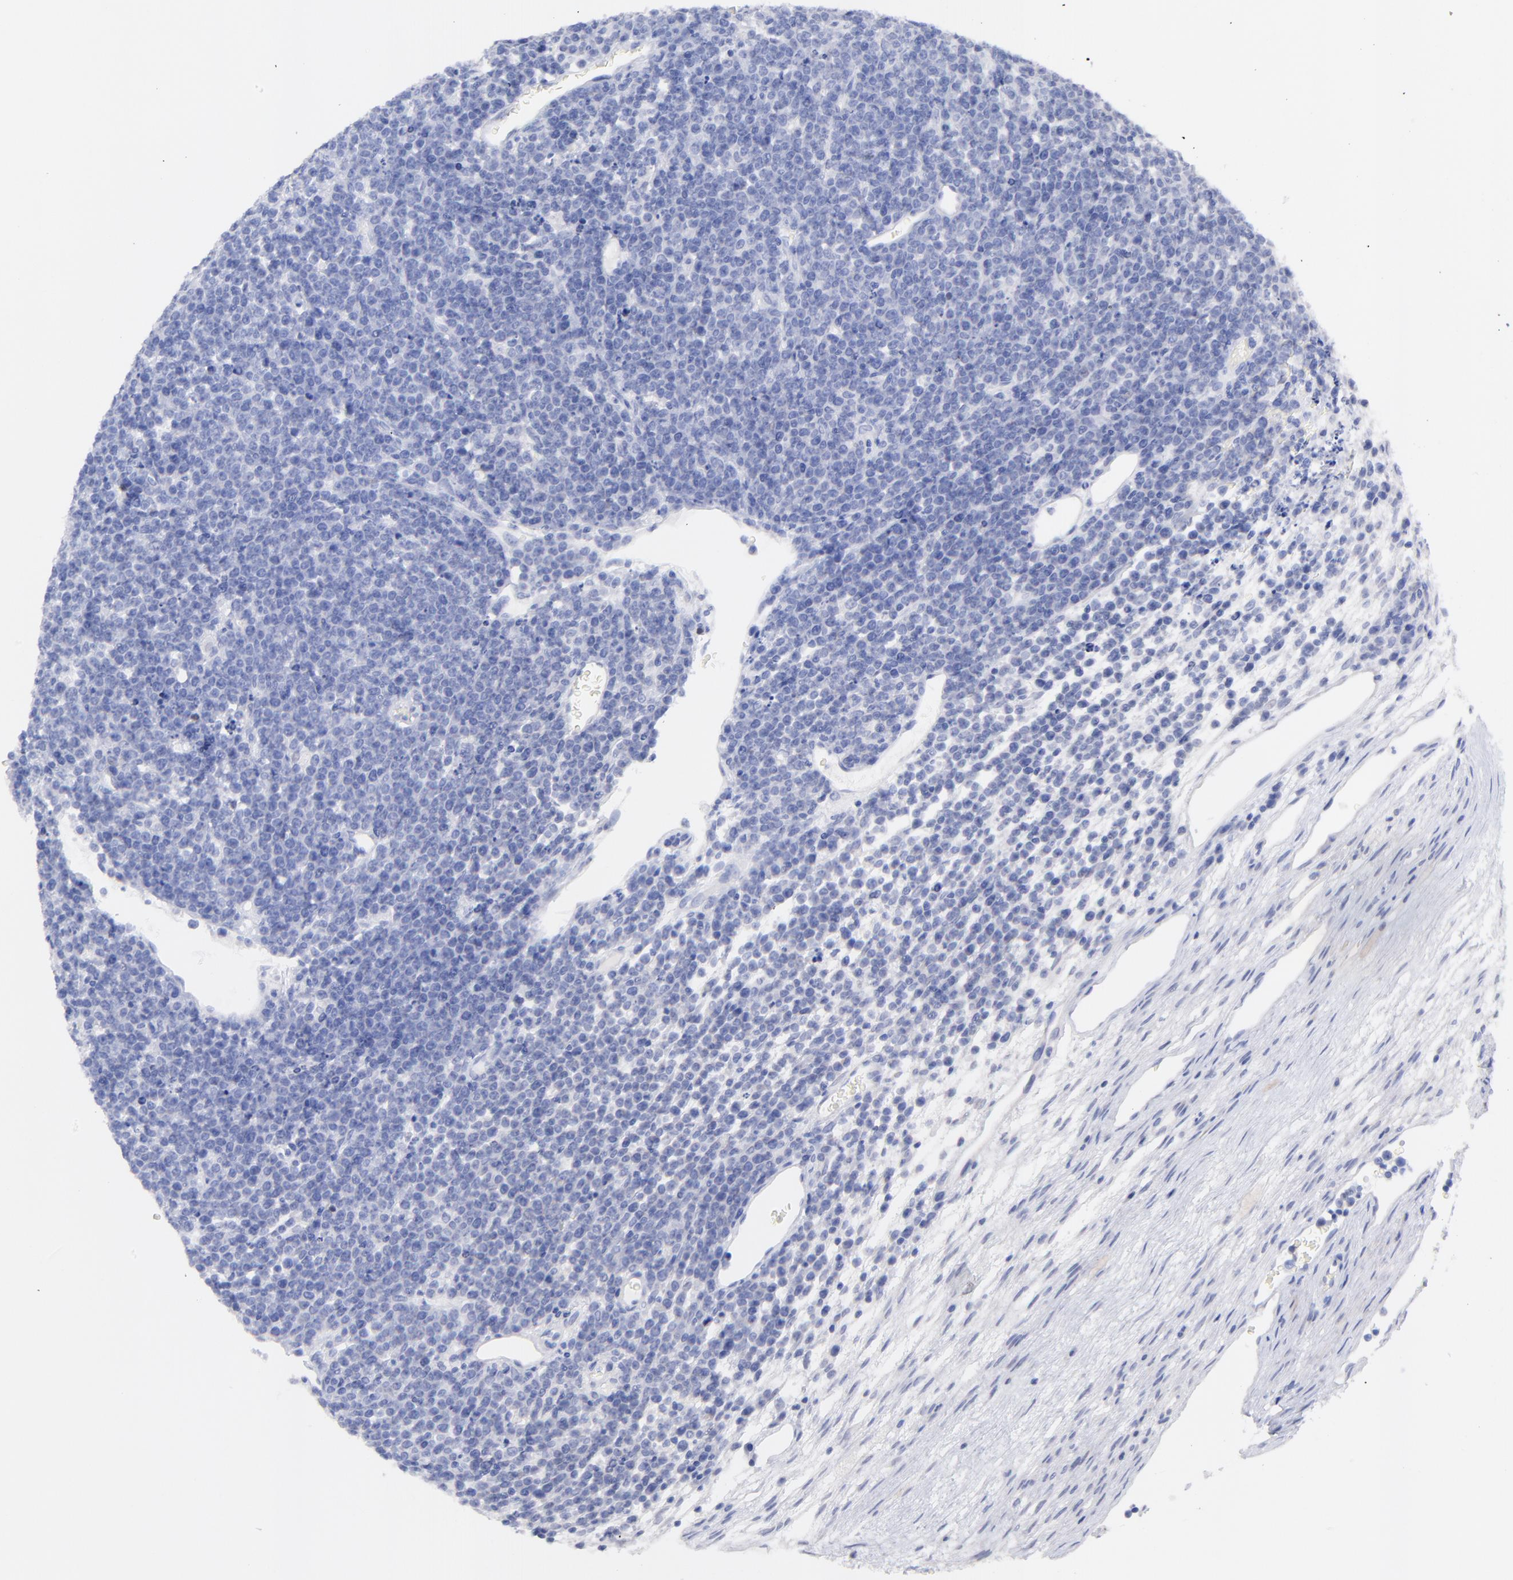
{"staining": {"intensity": "negative", "quantity": "none", "location": "none"}, "tissue": "lymphoma", "cell_type": "Tumor cells", "image_type": "cancer", "snomed": [{"axis": "morphology", "description": "Malignant lymphoma, non-Hodgkin's type, High grade"}, {"axis": "topography", "description": "Ovary"}], "caption": "Immunohistochemistry of human lymphoma exhibits no staining in tumor cells. (DAB (3,3'-diaminobenzidine) immunohistochemistry (IHC) with hematoxylin counter stain).", "gene": "CFAP57", "patient": {"sex": "female", "age": 56}}